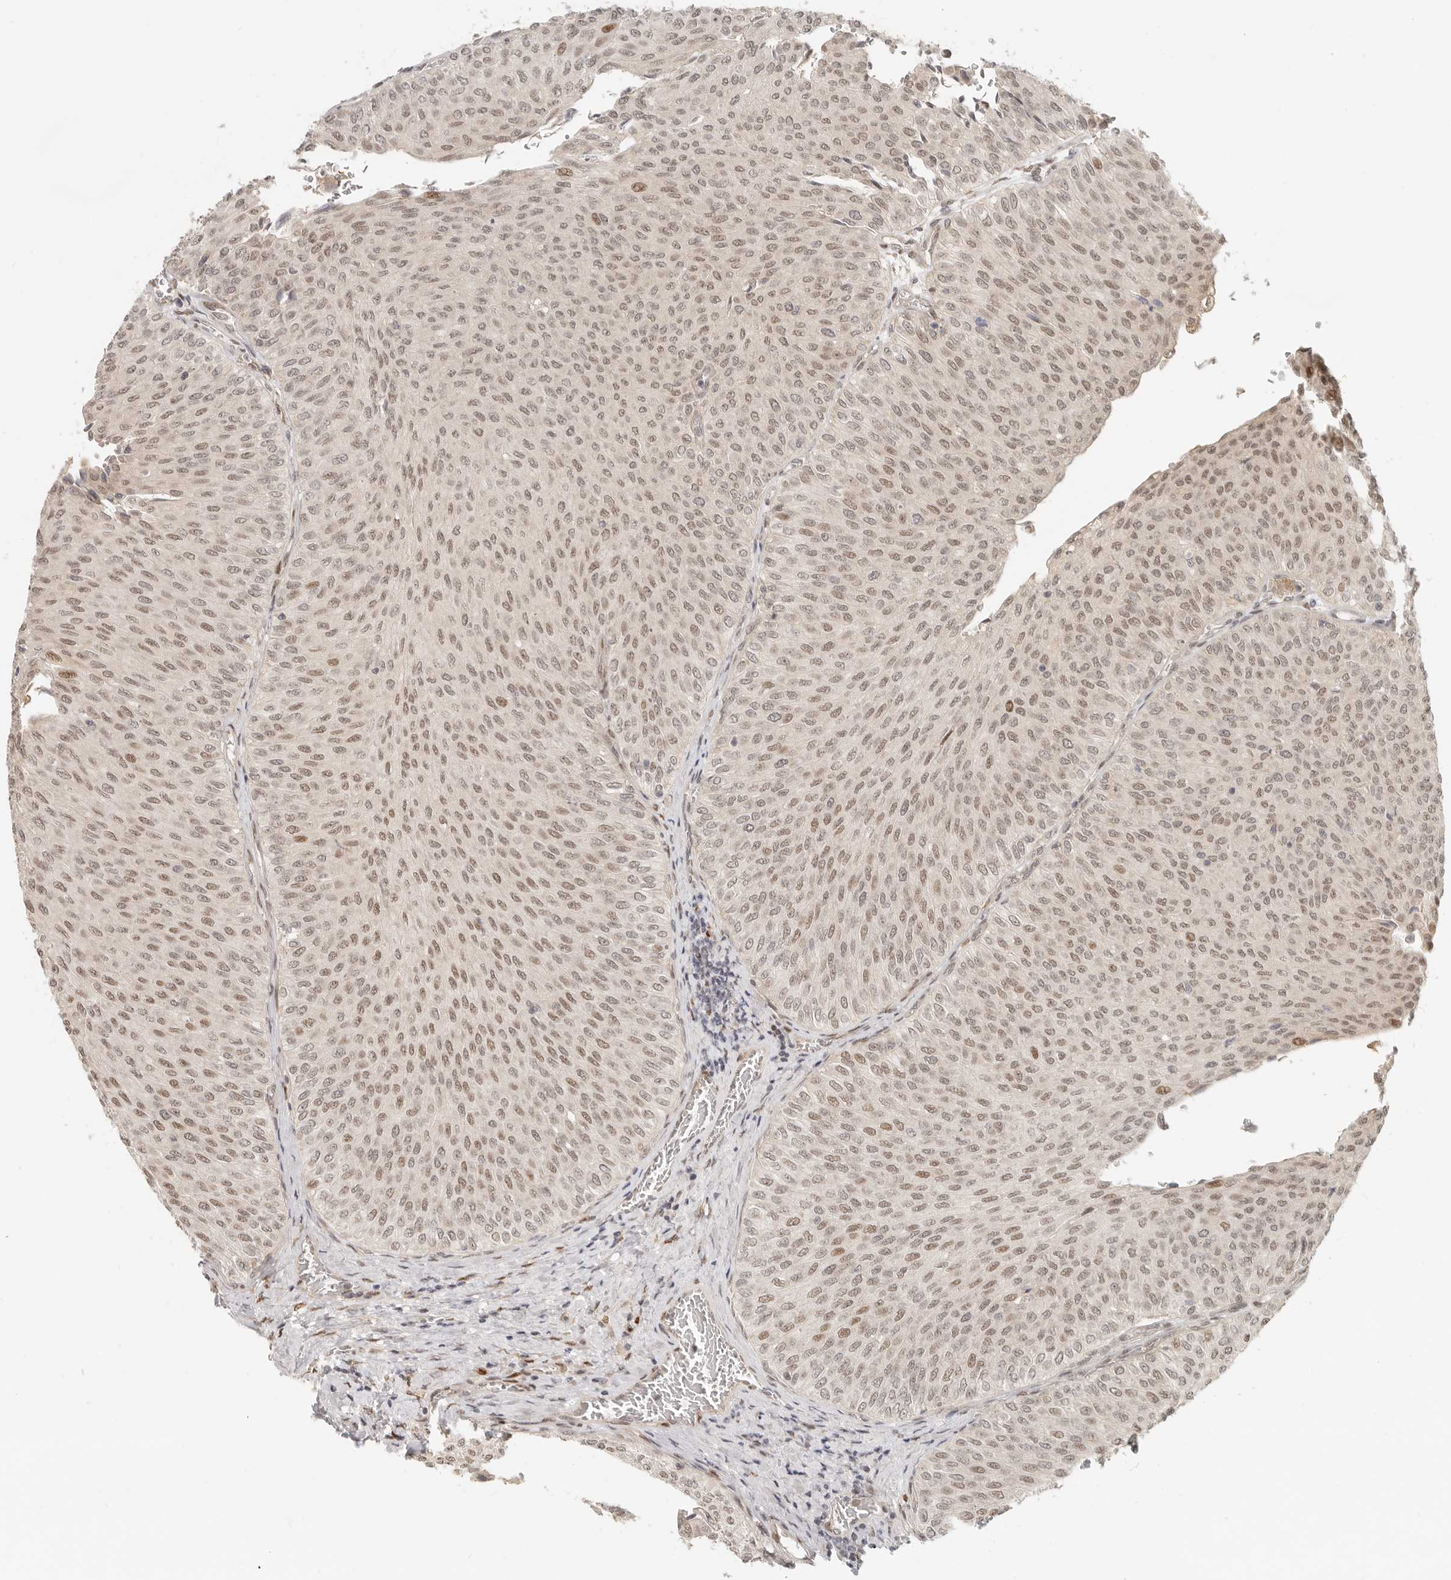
{"staining": {"intensity": "moderate", "quantity": "25%-75%", "location": "nuclear"}, "tissue": "urothelial cancer", "cell_type": "Tumor cells", "image_type": "cancer", "snomed": [{"axis": "morphology", "description": "Urothelial carcinoma, Low grade"}, {"axis": "topography", "description": "Urinary bladder"}], "caption": "Protein analysis of urothelial cancer tissue displays moderate nuclear positivity in about 25%-75% of tumor cells.", "gene": "TUFT1", "patient": {"sex": "male", "age": 78}}